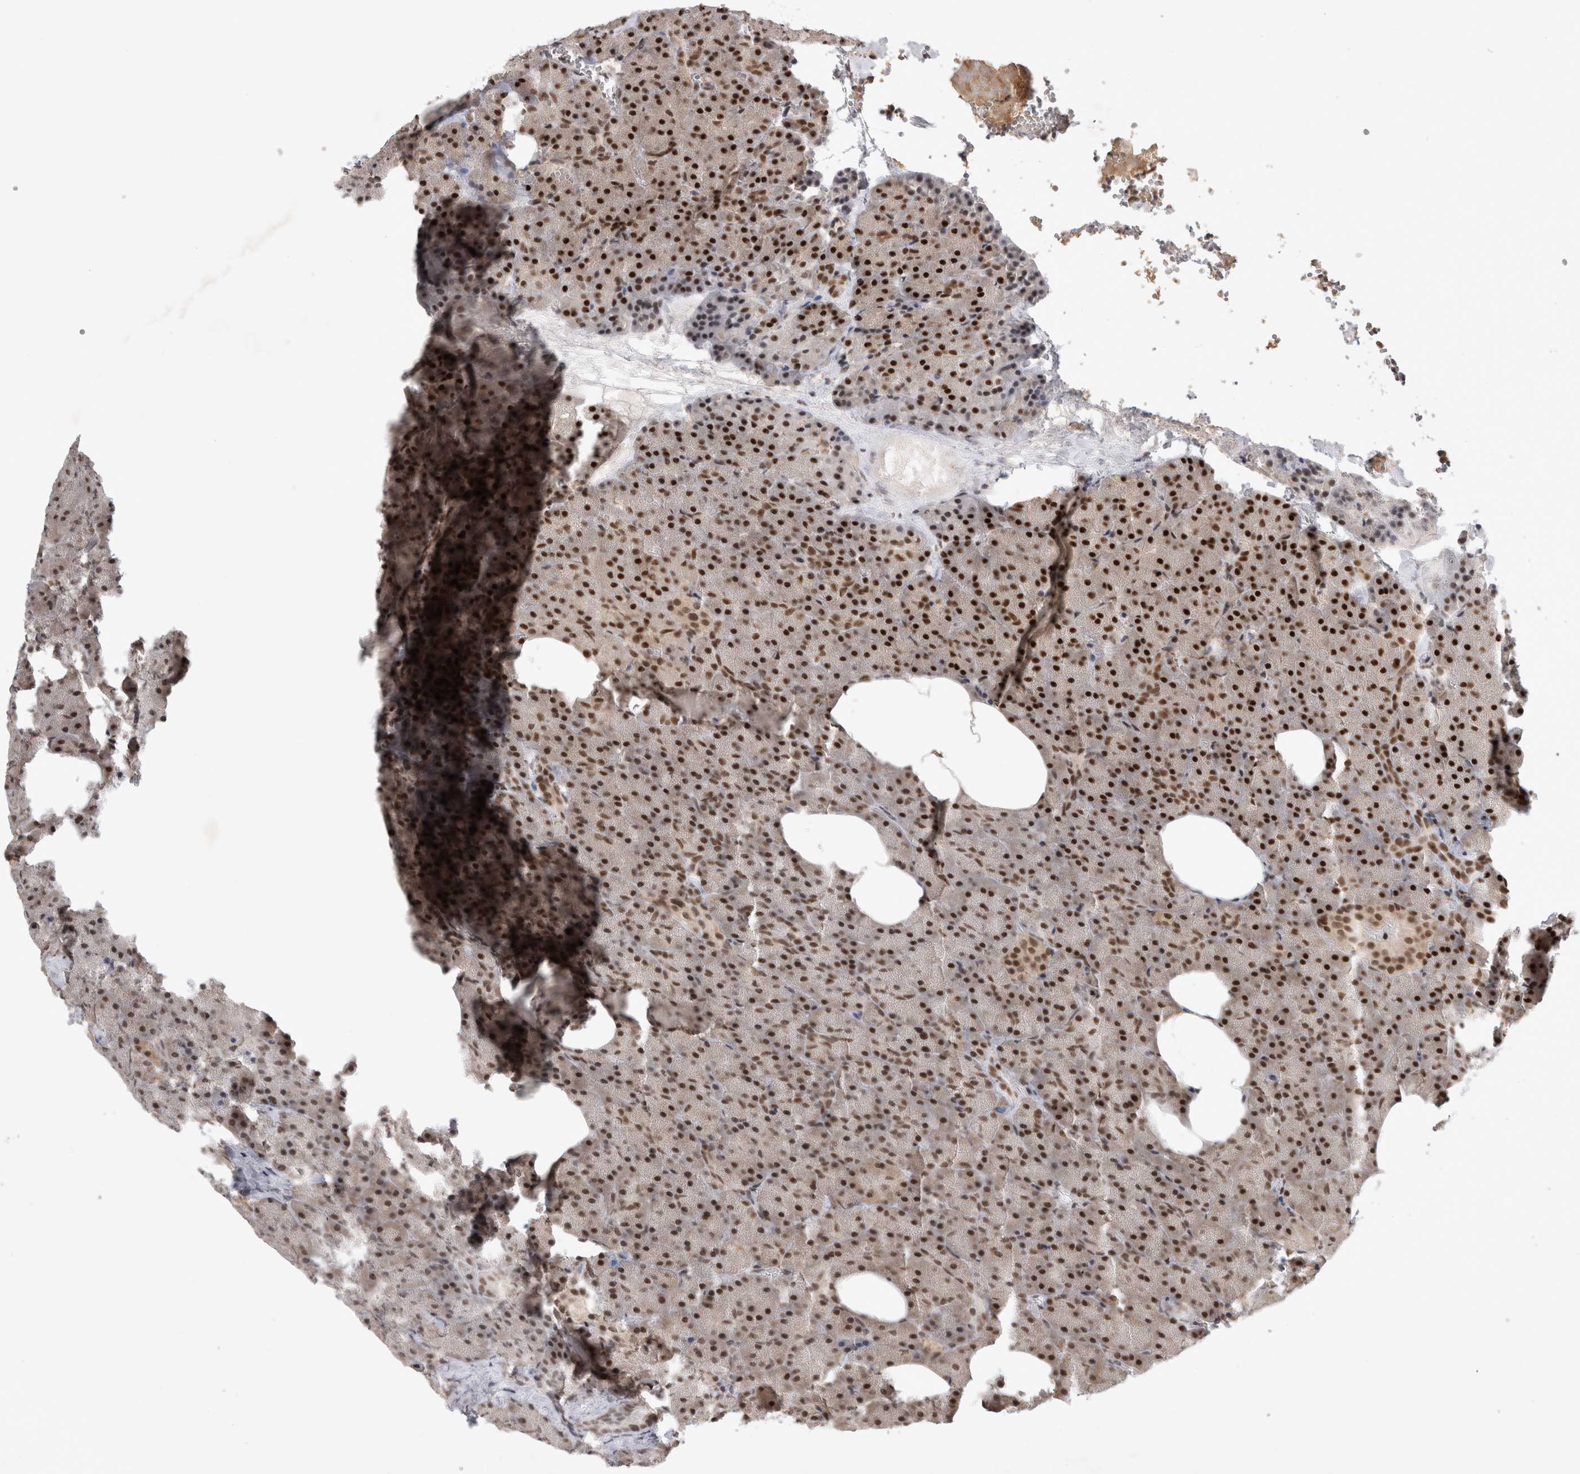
{"staining": {"intensity": "strong", "quantity": ">75%", "location": "nuclear"}, "tissue": "pancreas", "cell_type": "Exocrine glandular cells", "image_type": "normal", "snomed": [{"axis": "morphology", "description": "Normal tissue, NOS"}, {"axis": "morphology", "description": "Carcinoid, malignant, NOS"}, {"axis": "topography", "description": "Pancreas"}], "caption": "This photomicrograph shows unremarkable pancreas stained with immunohistochemistry to label a protein in brown. The nuclear of exocrine glandular cells show strong positivity for the protein. Nuclei are counter-stained blue.", "gene": "HESX1", "patient": {"sex": "female", "age": 35}}